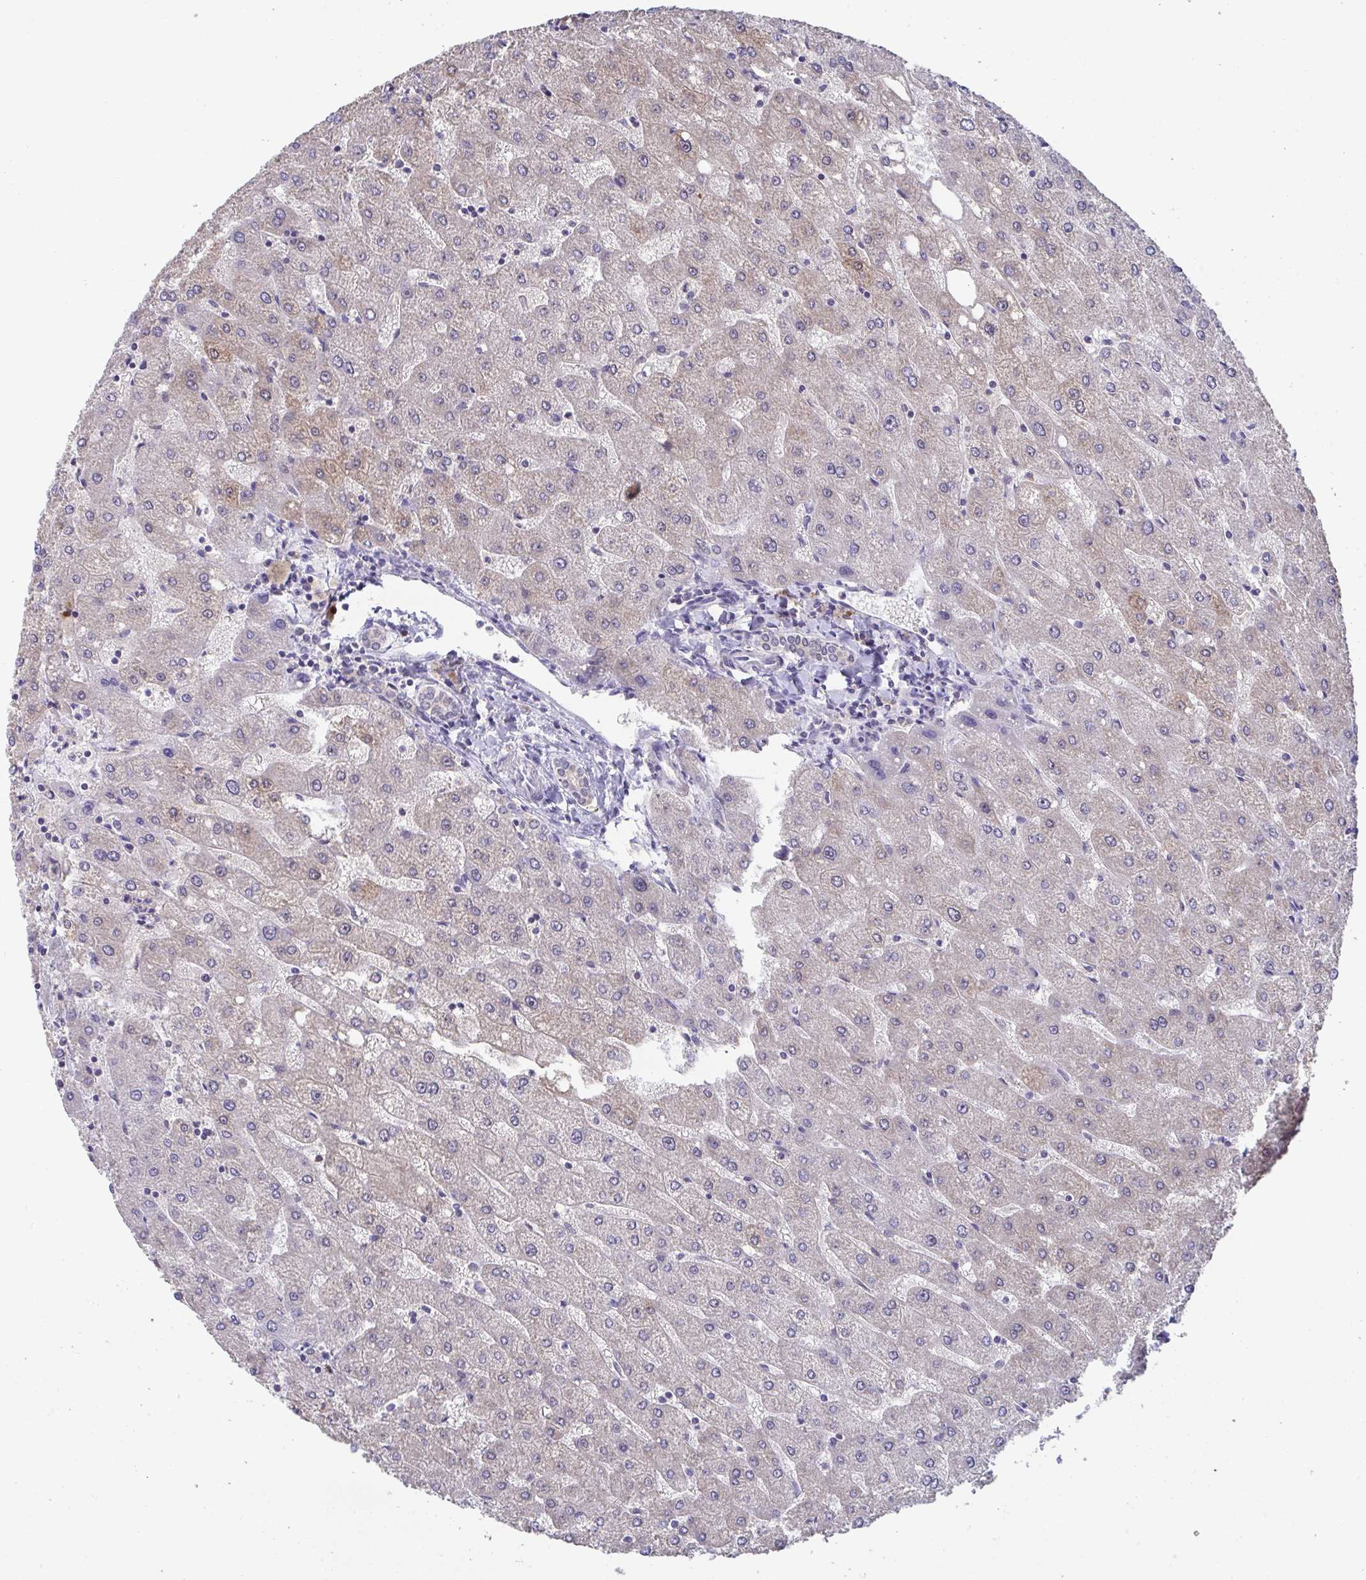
{"staining": {"intensity": "negative", "quantity": "none", "location": "none"}, "tissue": "liver", "cell_type": "Cholangiocytes", "image_type": "normal", "snomed": [{"axis": "morphology", "description": "Normal tissue, NOS"}, {"axis": "topography", "description": "Liver"}], "caption": "Immunohistochemistry of unremarkable human liver exhibits no expression in cholangiocytes.", "gene": "SENP3", "patient": {"sex": "male", "age": 67}}